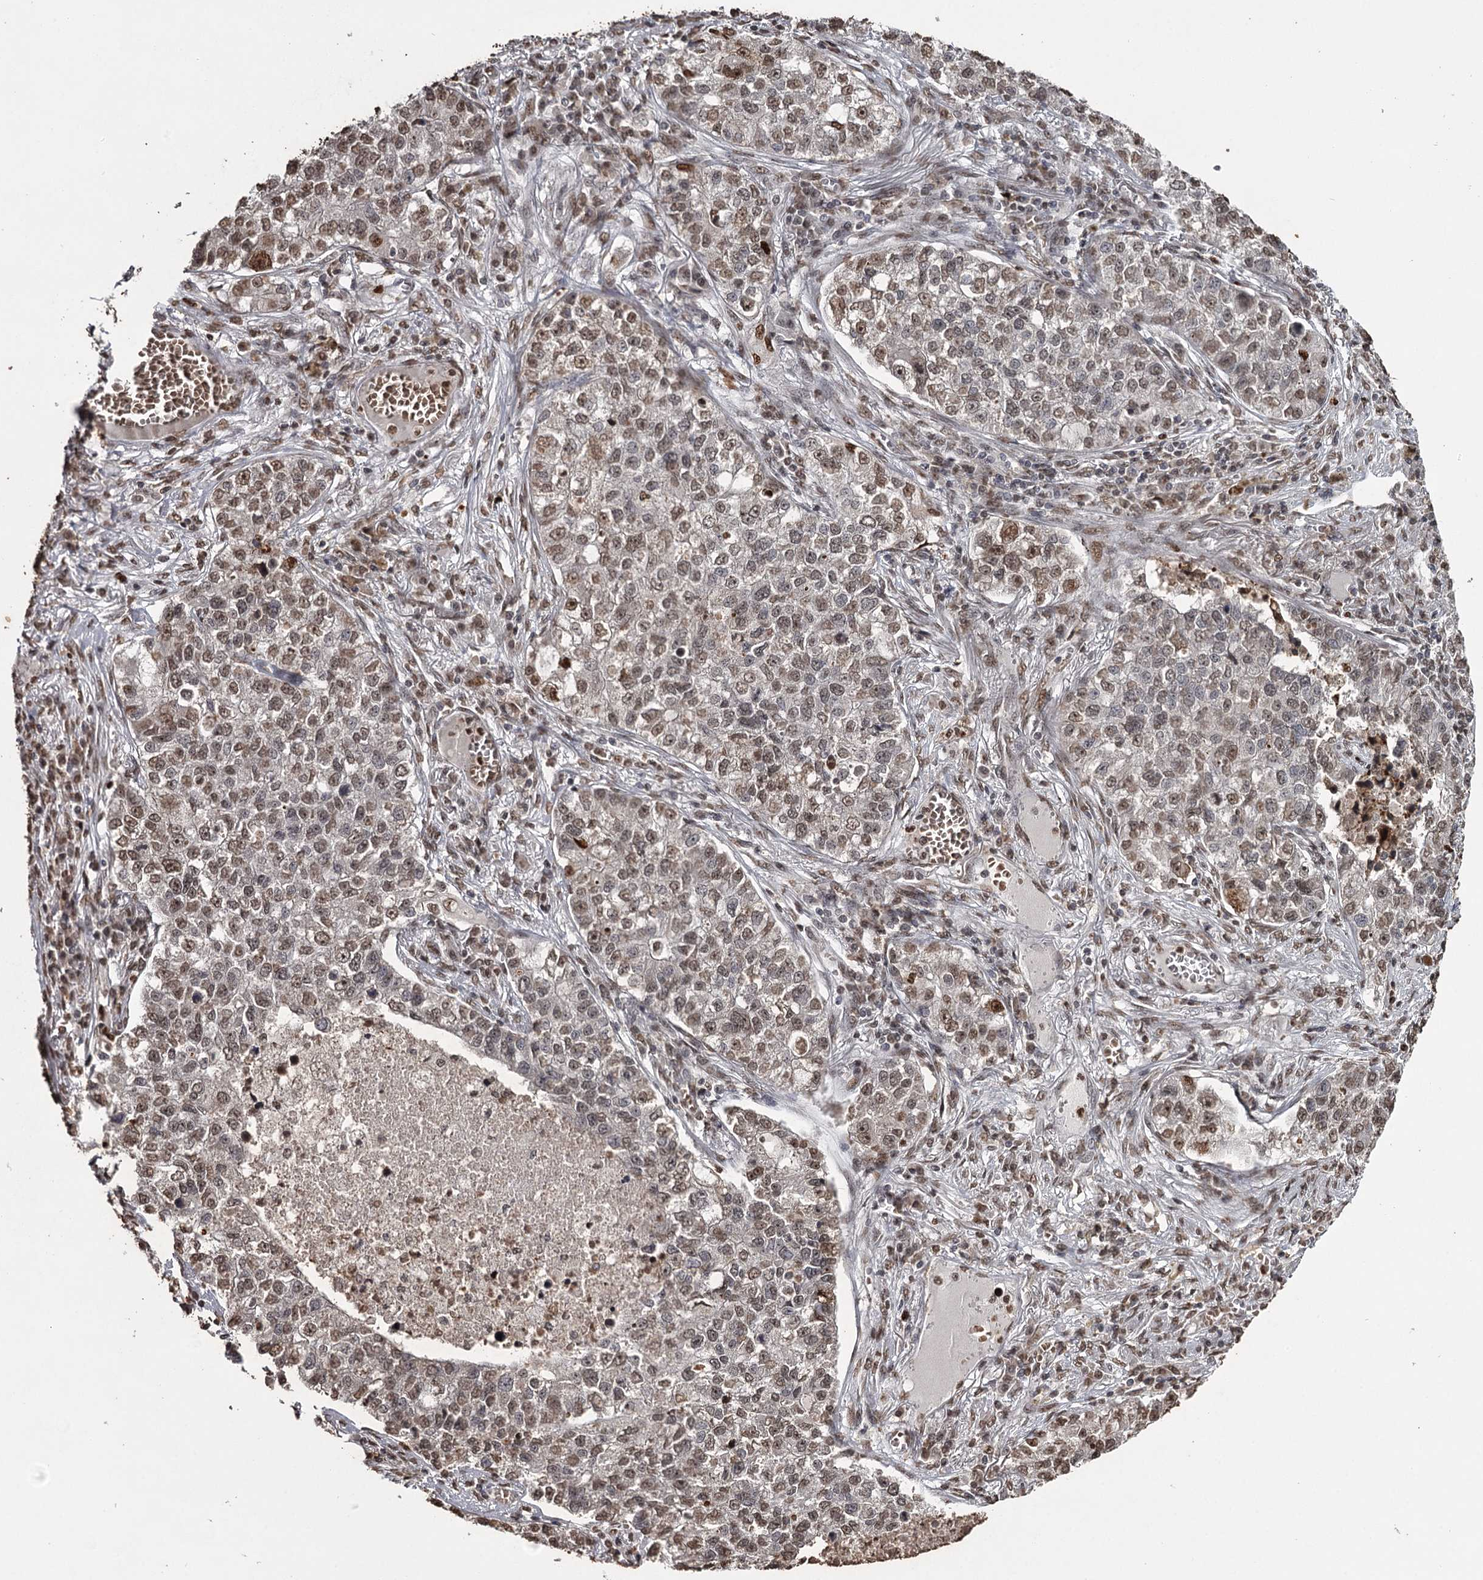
{"staining": {"intensity": "moderate", "quantity": ">75%", "location": "nuclear"}, "tissue": "lung cancer", "cell_type": "Tumor cells", "image_type": "cancer", "snomed": [{"axis": "morphology", "description": "Adenocarcinoma, NOS"}, {"axis": "topography", "description": "Lung"}], "caption": "High-power microscopy captured an immunohistochemistry (IHC) image of lung cancer, revealing moderate nuclear expression in approximately >75% of tumor cells.", "gene": "THYN1", "patient": {"sex": "male", "age": 49}}